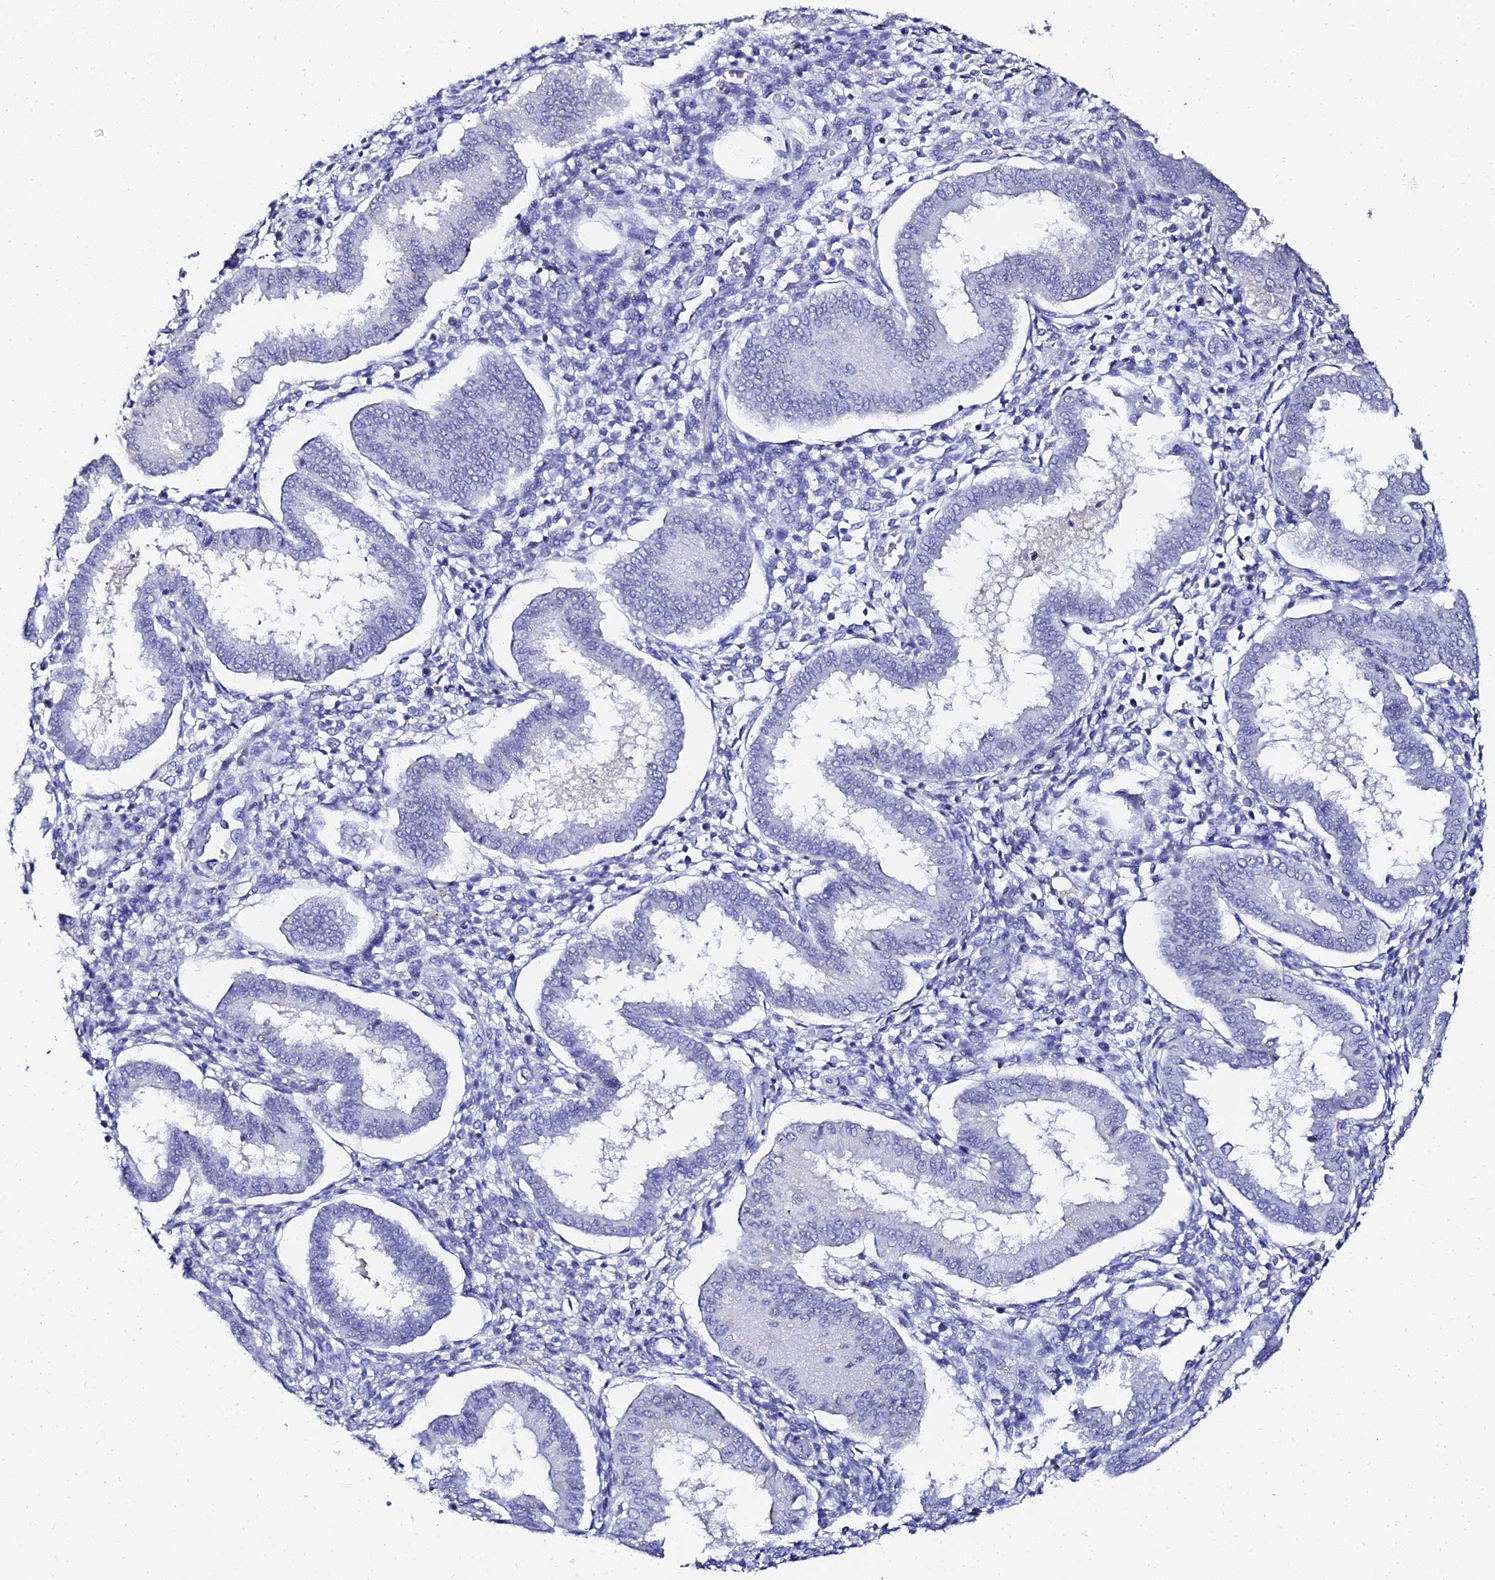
{"staining": {"intensity": "negative", "quantity": "none", "location": "none"}, "tissue": "endometrium", "cell_type": "Cells in endometrial stroma", "image_type": "normal", "snomed": [{"axis": "morphology", "description": "Normal tissue, NOS"}, {"axis": "topography", "description": "Endometrium"}], "caption": "IHC of normal human endometrium displays no positivity in cells in endometrial stroma.", "gene": "KRT17", "patient": {"sex": "female", "age": 24}}